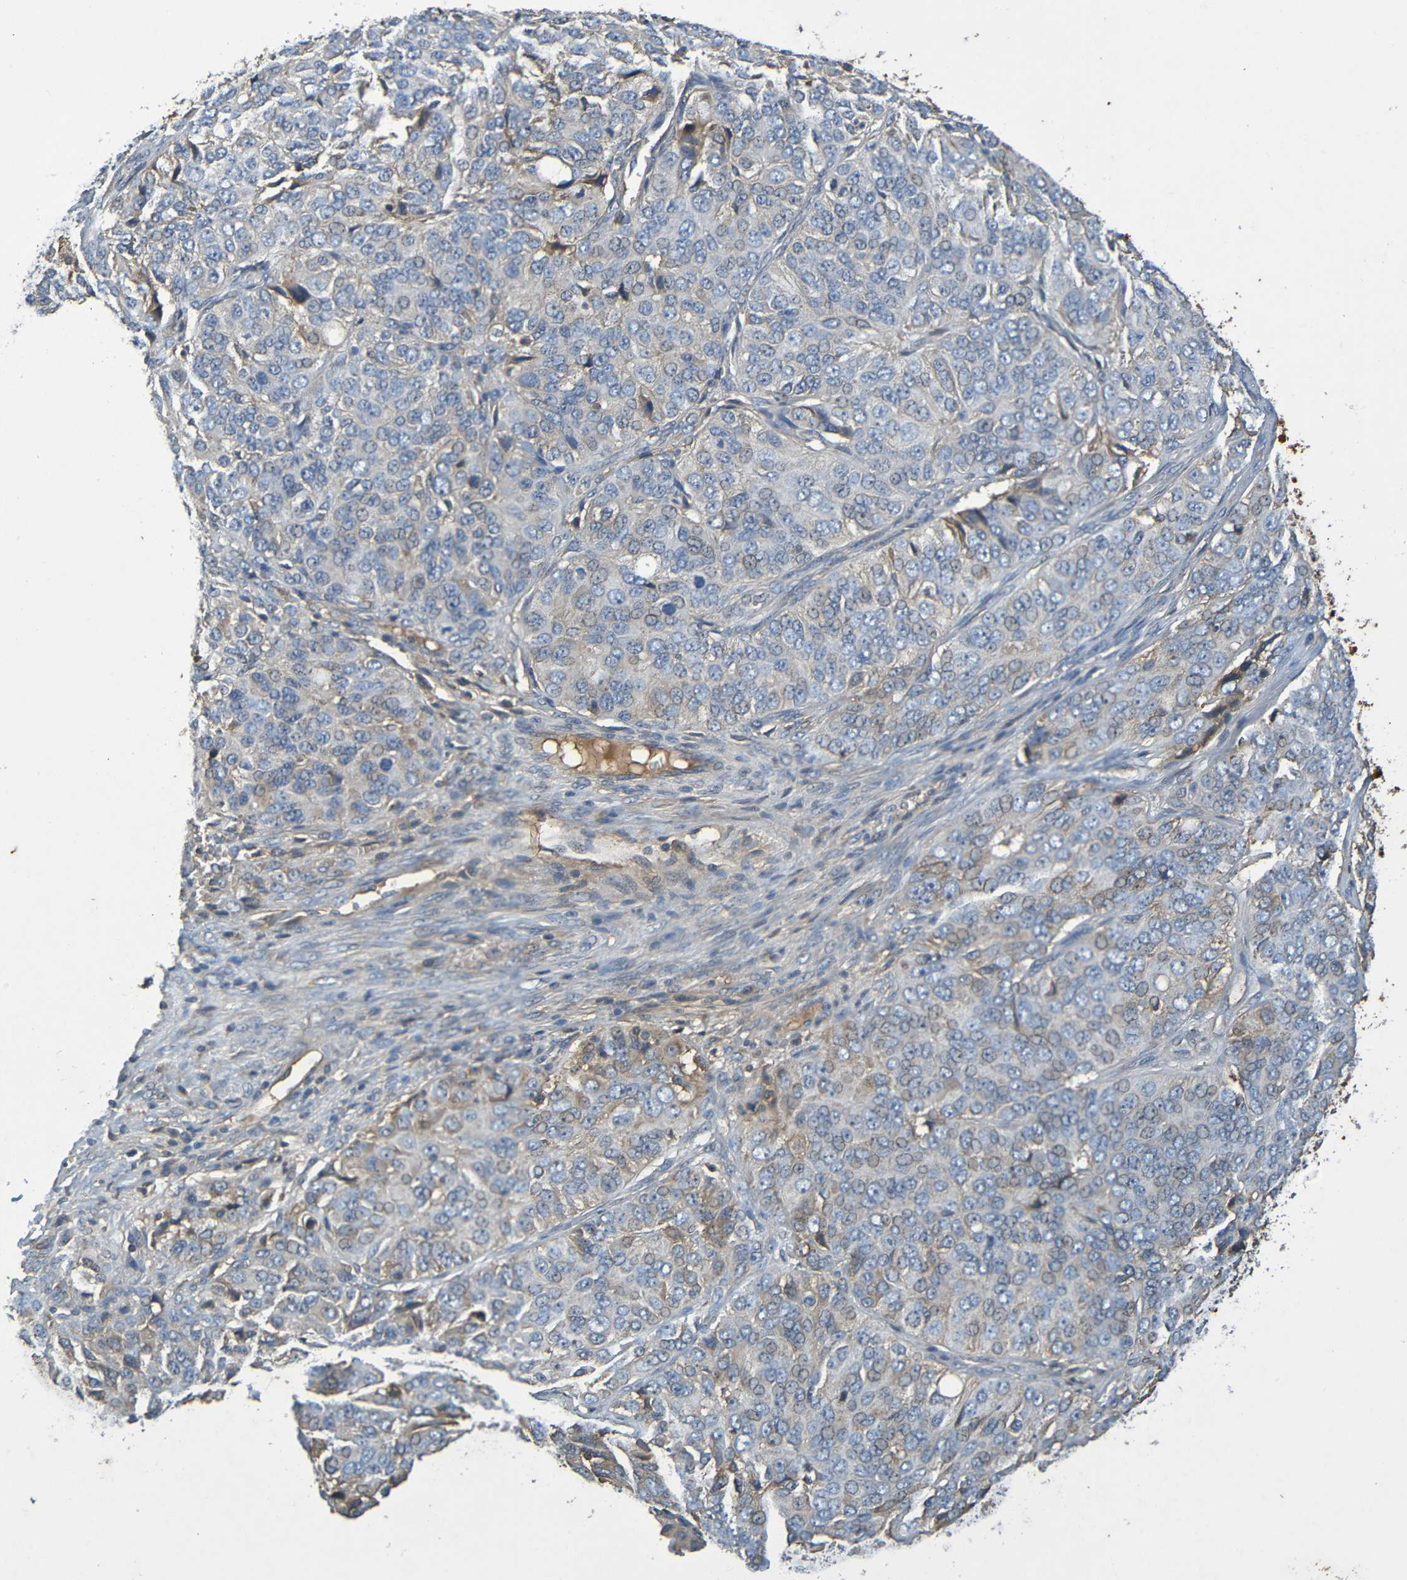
{"staining": {"intensity": "weak", "quantity": "<25%", "location": "cytoplasmic/membranous,nuclear"}, "tissue": "ovarian cancer", "cell_type": "Tumor cells", "image_type": "cancer", "snomed": [{"axis": "morphology", "description": "Carcinoma, endometroid"}, {"axis": "topography", "description": "Ovary"}], "caption": "Protein analysis of ovarian cancer displays no significant staining in tumor cells.", "gene": "C1QA", "patient": {"sex": "female", "age": 51}}